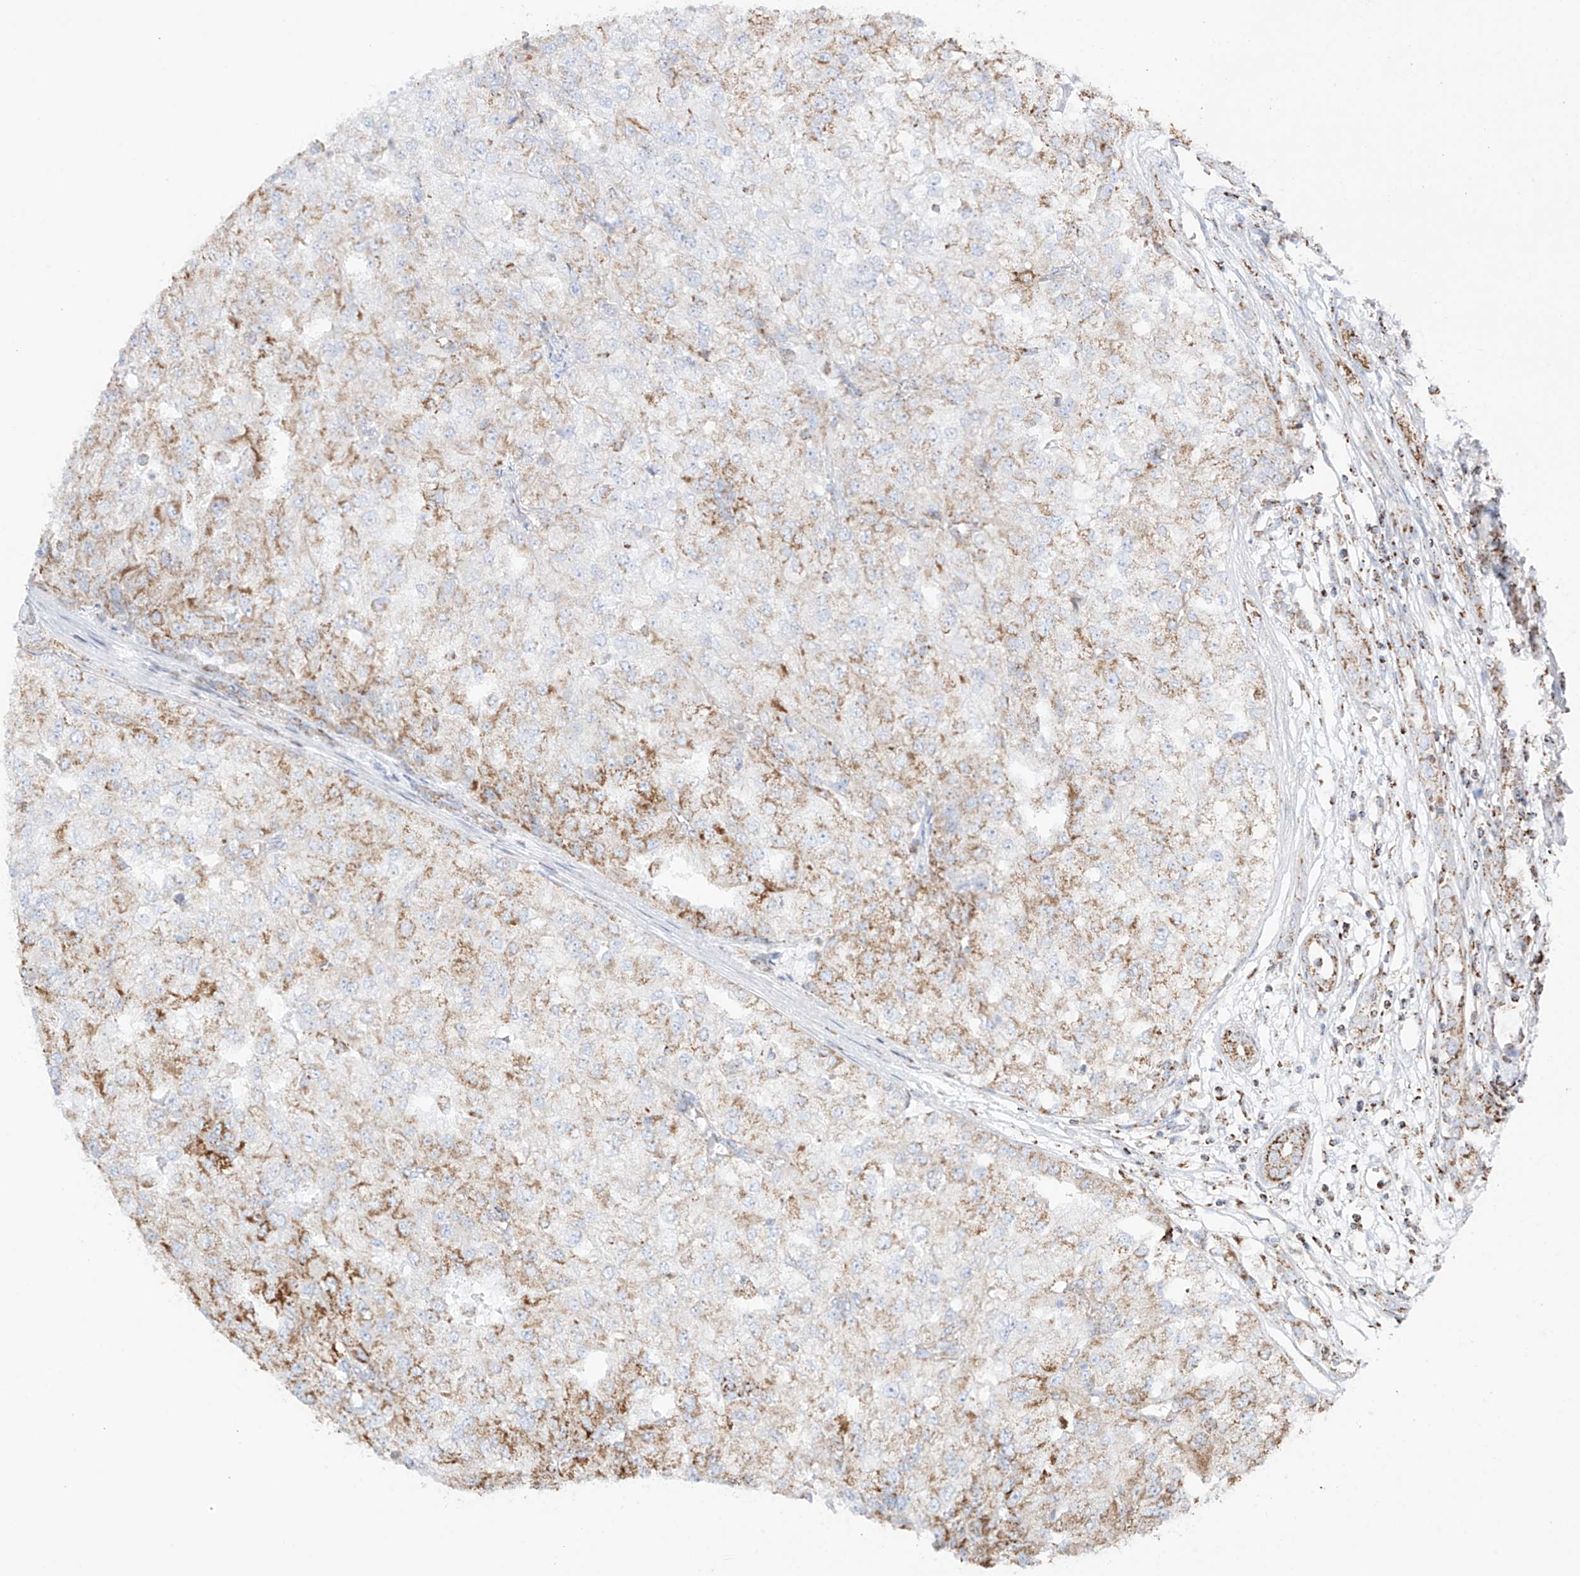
{"staining": {"intensity": "moderate", "quantity": "<25%", "location": "cytoplasmic/membranous"}, "tissue": "renal cancer", "cell_type": "Tumor cells", "image_type": "cancer", "snomed": [{"axis": "morphology", "description": "Adenocarcinoma, NOS"}, {"axis": "topography", "description": "Kidney"}], "caption": "Immunohistochemistry (IHC) staining of renal adenocarcinoma, which reveals low levels of moderate cytoplasmic/membranous positivity in about <25% of tumor cells indicating moderate cytoplasmic/membranous protein positivity. The staining was performed using DAB (3,3'-diaminobenzidine) (brown) for protein detection and nuclei were counterstained in hematoxylin (blue).", "gene": "XKR3", "patient": {"sex": "female", "age": 54}}